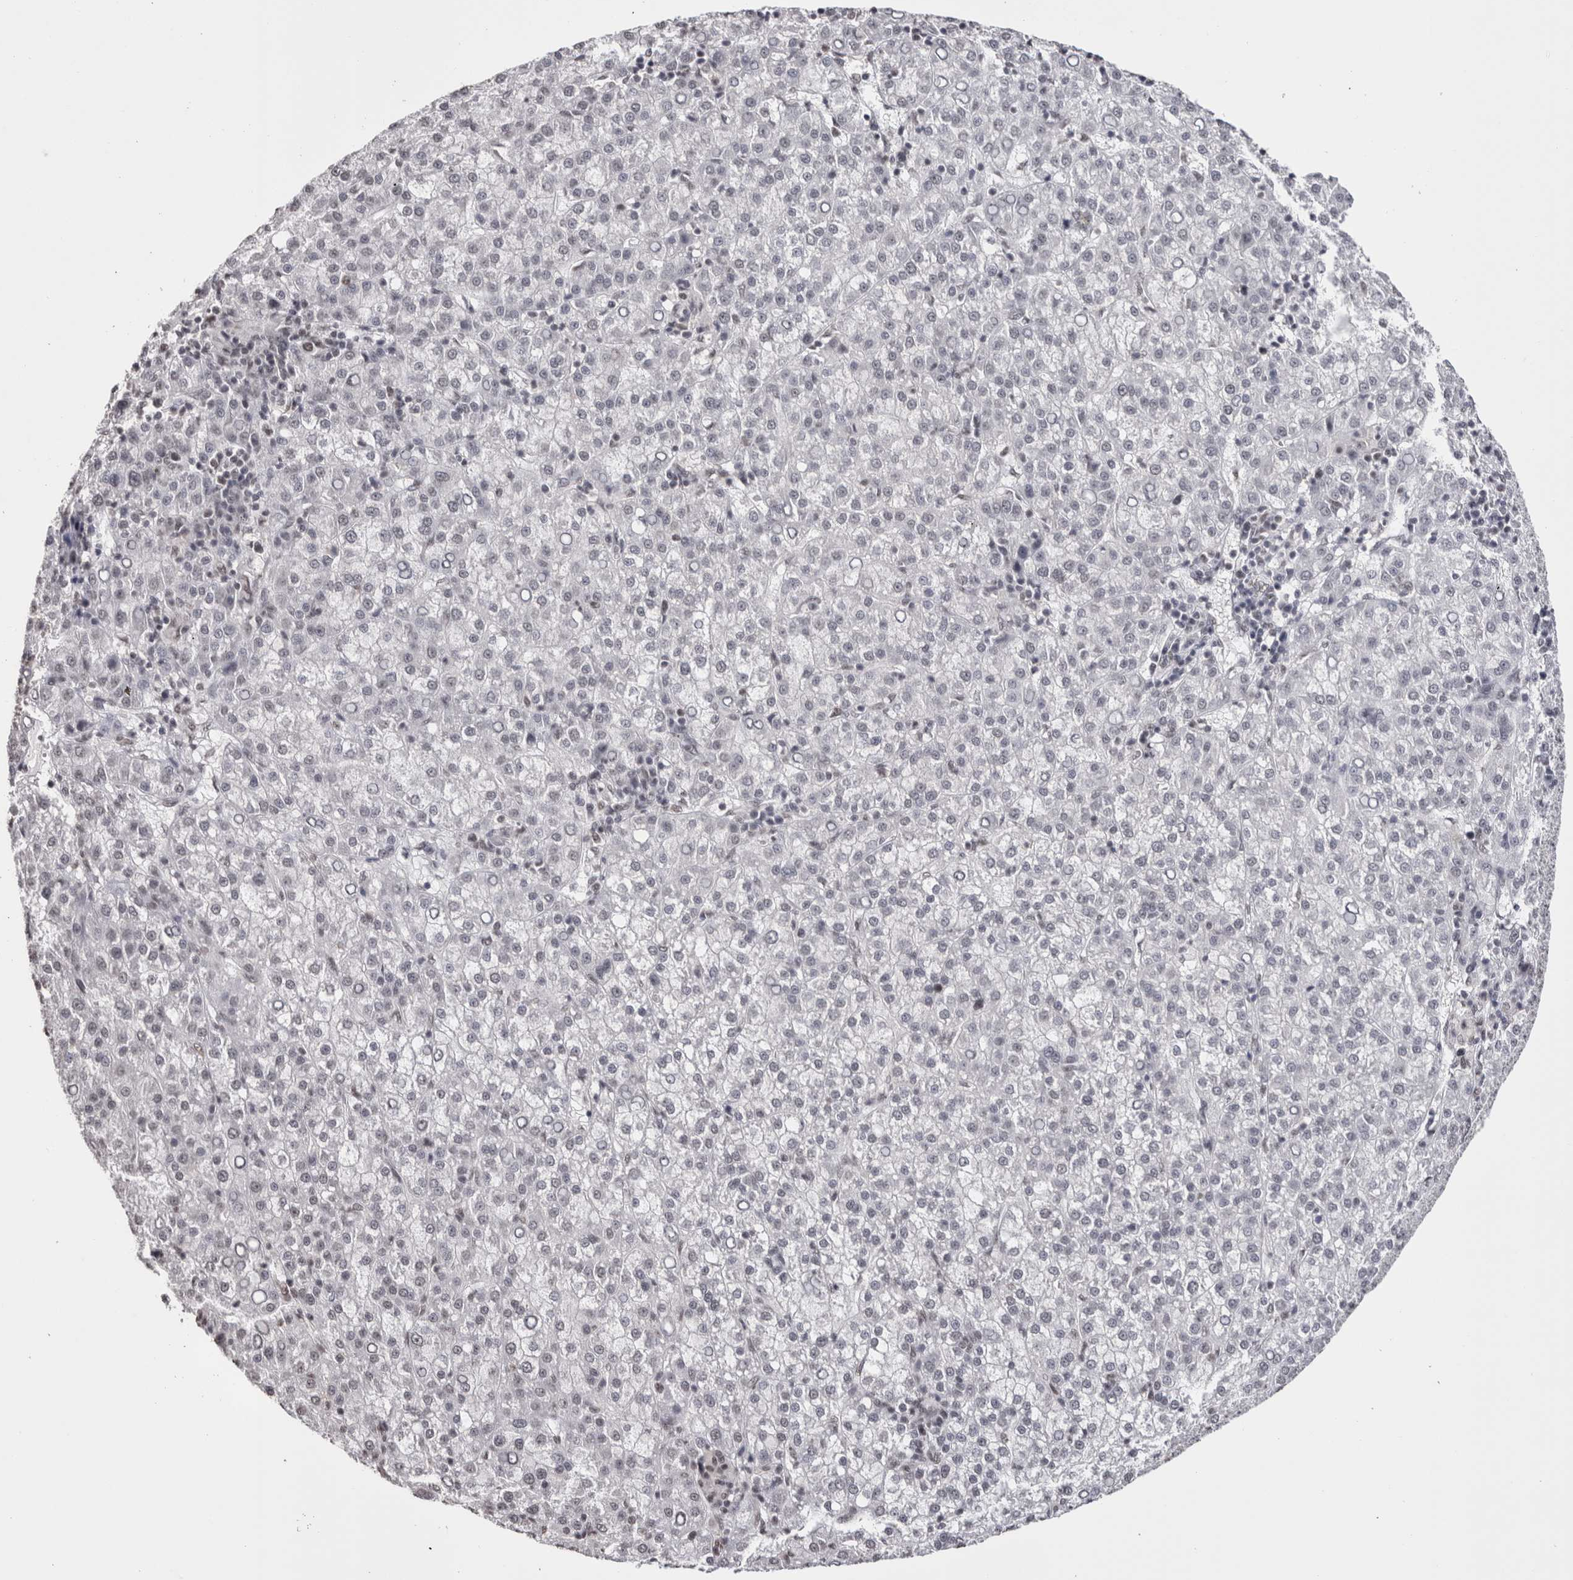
{"staining": {"intensity": "negative", "quantity": "none", "location": "none"}, "tissue": "liver cancer", "cell_type": "Tumor cells", "image_type": "cancer", "snomed": [{"axis": "morphology", "description": "Carcinoma, Hepatocellular, NOS"}, {"axis": "topography", "description": "Liver"}], "caption": "High magnification brightfield microscopy of liver cancer (hepatocellular carcinoma) stained with DAB (brown) and counterstained with hematoxylin (blue): tumor cells show no significant staining.", "gene": "SMC1A", "patient": {"sex": "female", "age": 58}}